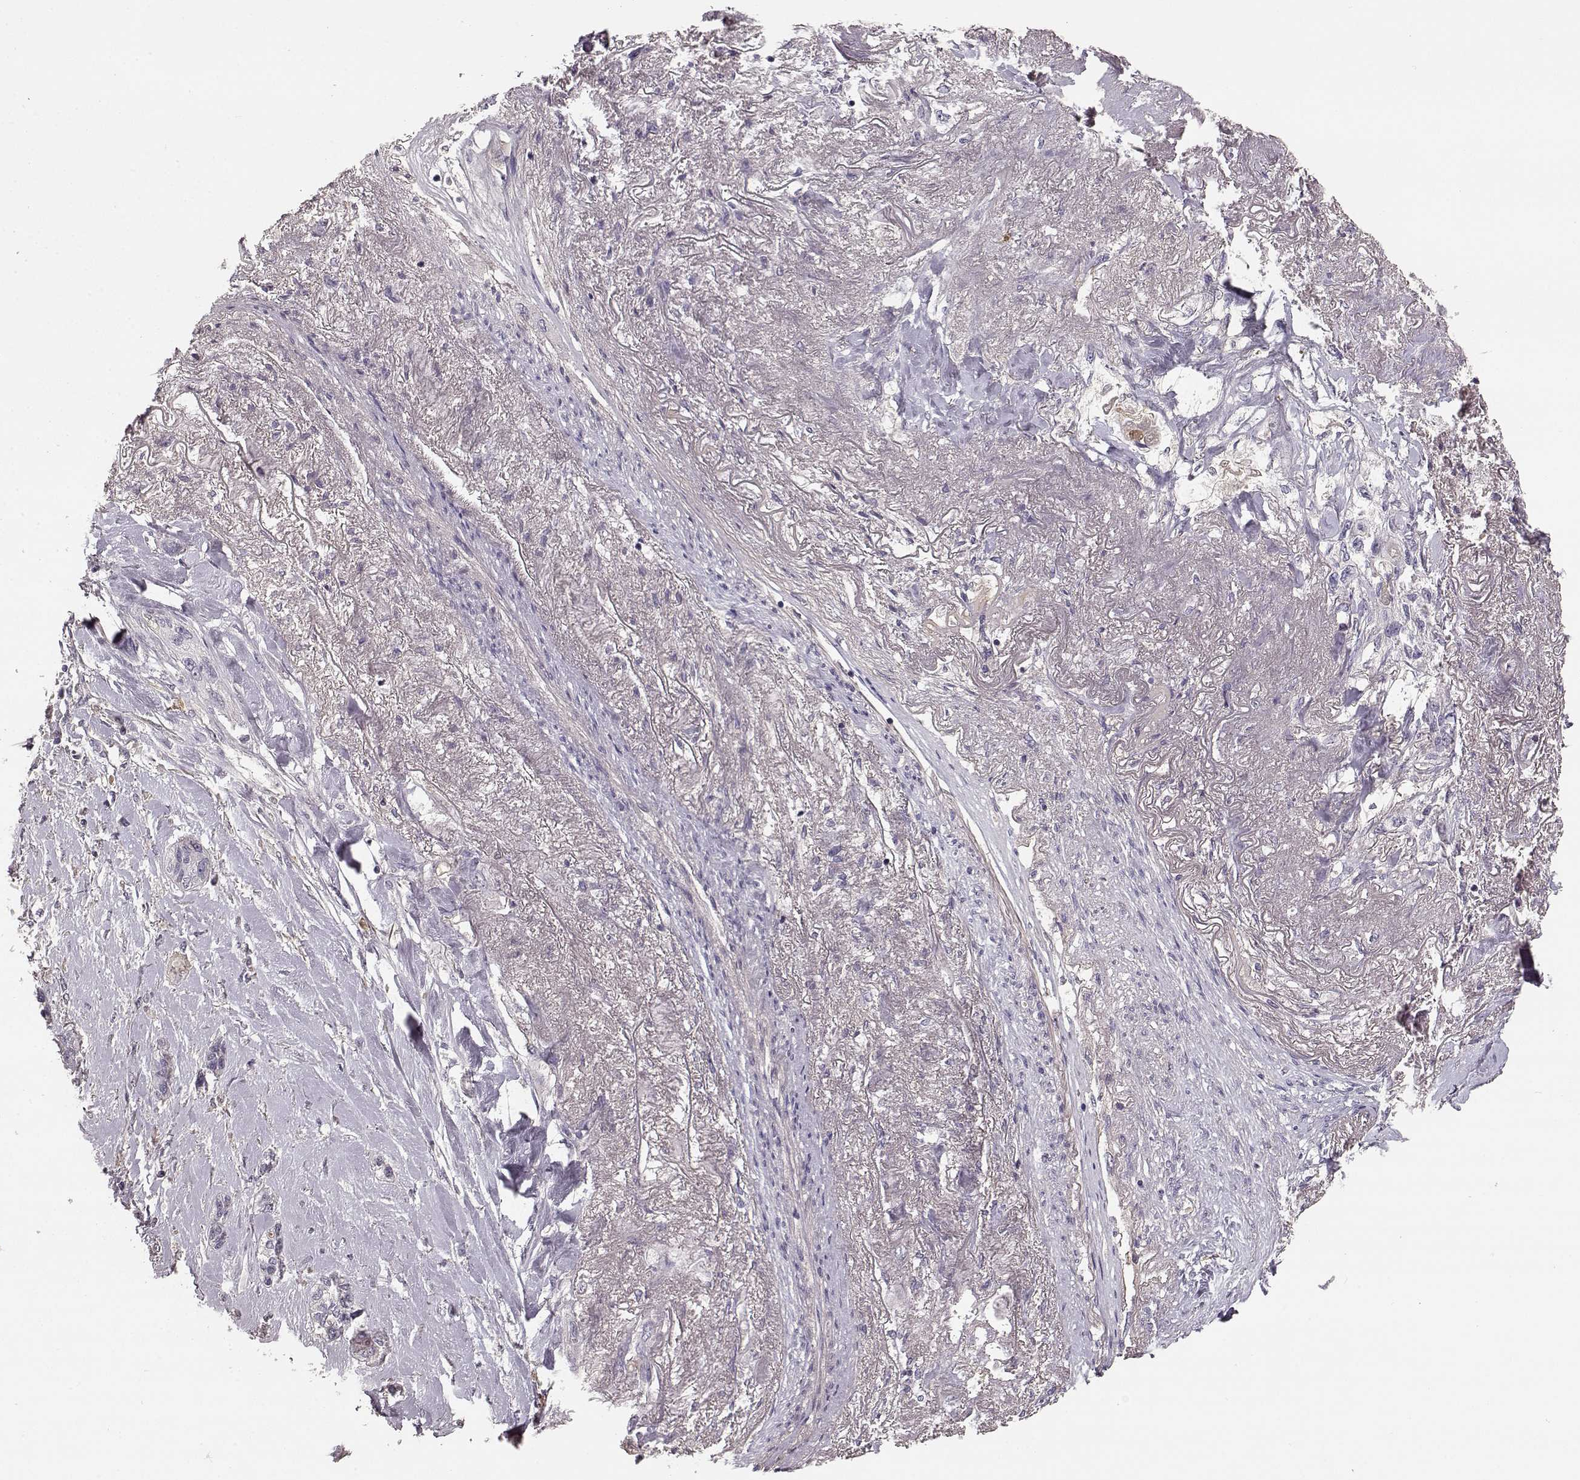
{"staining": {"intensity": "negative", "quantity": "none", "location": "none"}, "tissue": "lung cancer", "cell_type": "Tumor cells", "image_type": "cancer", "snomed": [{"axis": "morphology", "description": "Squamous cell carcinoma, NOS"}, {"axis": "topography", "description": "Lung"}], "caption": "The micrograph shows no staining of tumor cells in lung squamous cell carcinoma. Brightfield microscopy of immunohistochemistry stained with DAB (brown) and hematoxylin (blue), captured at high magnification.", "gene": "YJEFN3", "patient": {"sex": "female", "age": 70}}